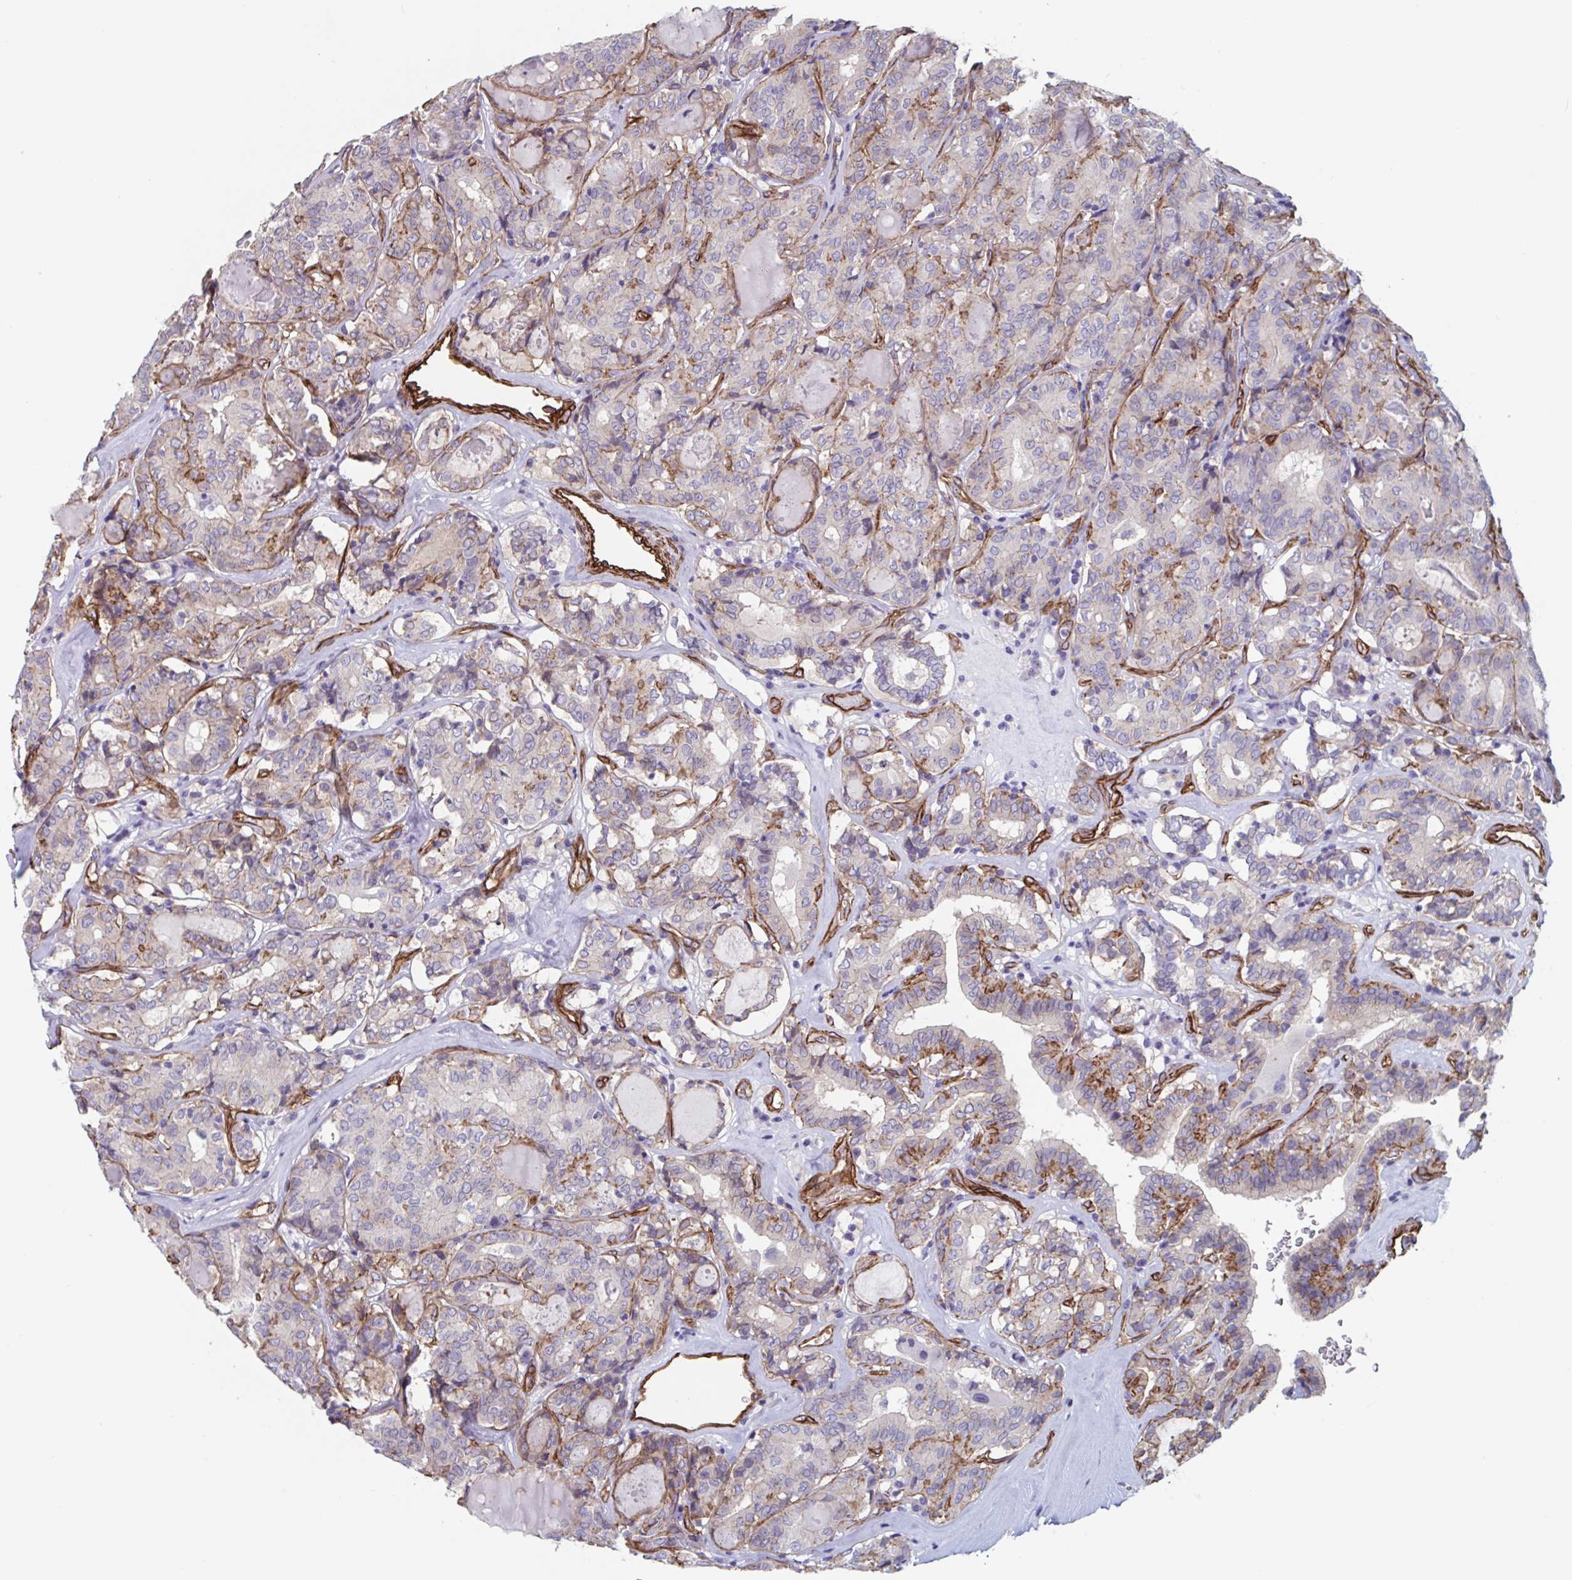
{"staining": {"intensity": "negative", "quantity": "none", "location": "none"}, "tissue": "thyroid cancer", "cell_type": "Tumor cells", "image_type": "cancer", "snomed": [{"axis": "morphology", "description": "Papillary adenocarcinoma, NOS"}, {"axis": "topography", "description": "Thyroid gland"}], "caption": "Protein analysis of thyroid cancer displays no significant staining in tumor cells. The staining is performed using DAB brown chromogen with nuclei counter-stained in using hematoxylin.", "gene": "CITED4", "patient": {"sex": "female", "age": 72}}